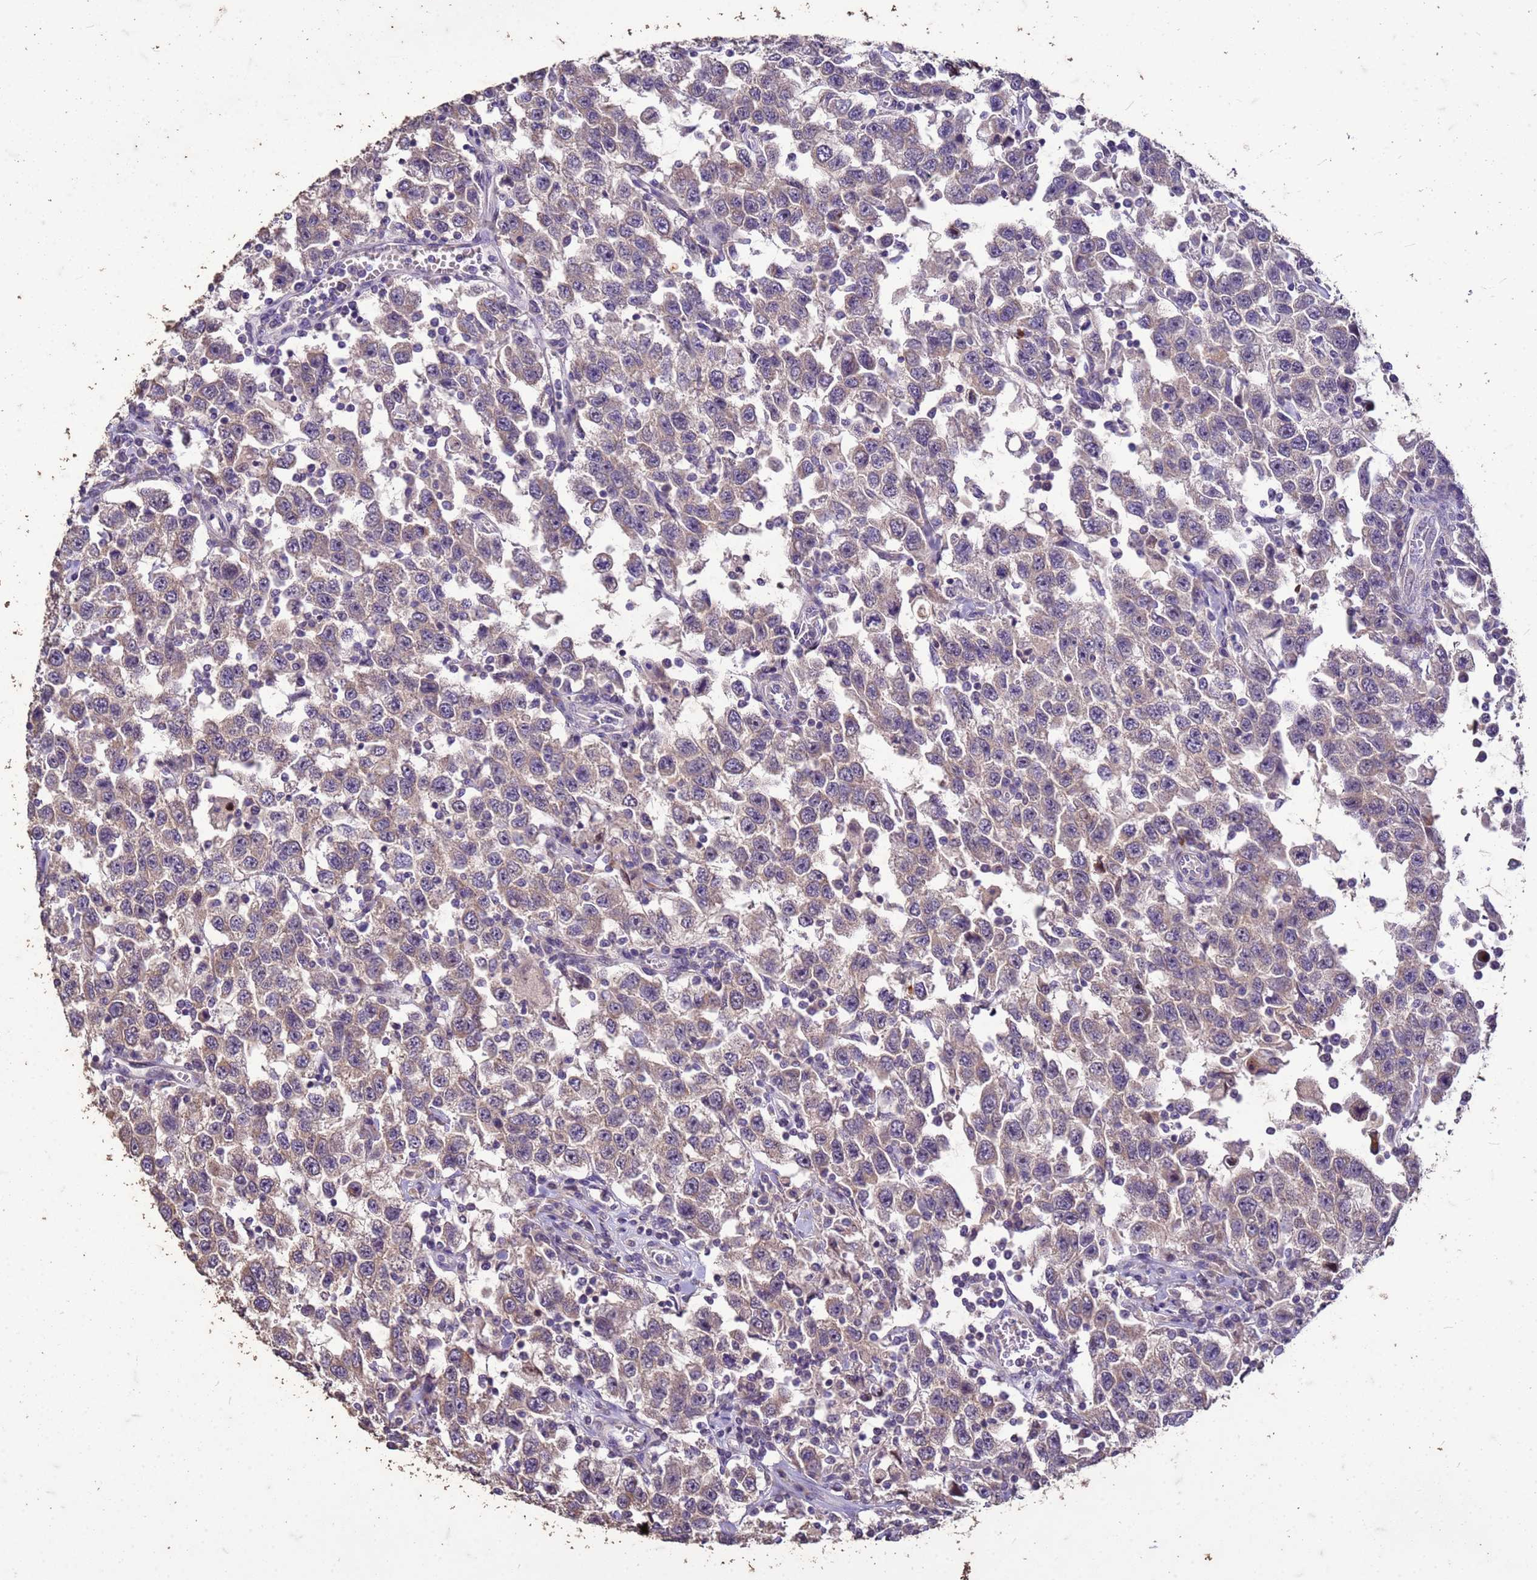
{"staining": {"intensity": "negative", "quantity": "none", "location": "none"}, "tissue": "testis cancer", "cell_type": "Tumor cells", "image_type": "cancer", "snomed": [{"axis": "morphology", "description": "Seminoma, NOS"}, {"axis": "topography", "description": "Testis"}], "caption": "Tumor cells show no significant expression in testis cancer (seminoma).", "gene": "FAM184B", "patient": {"sex": "male", "age": 41}}